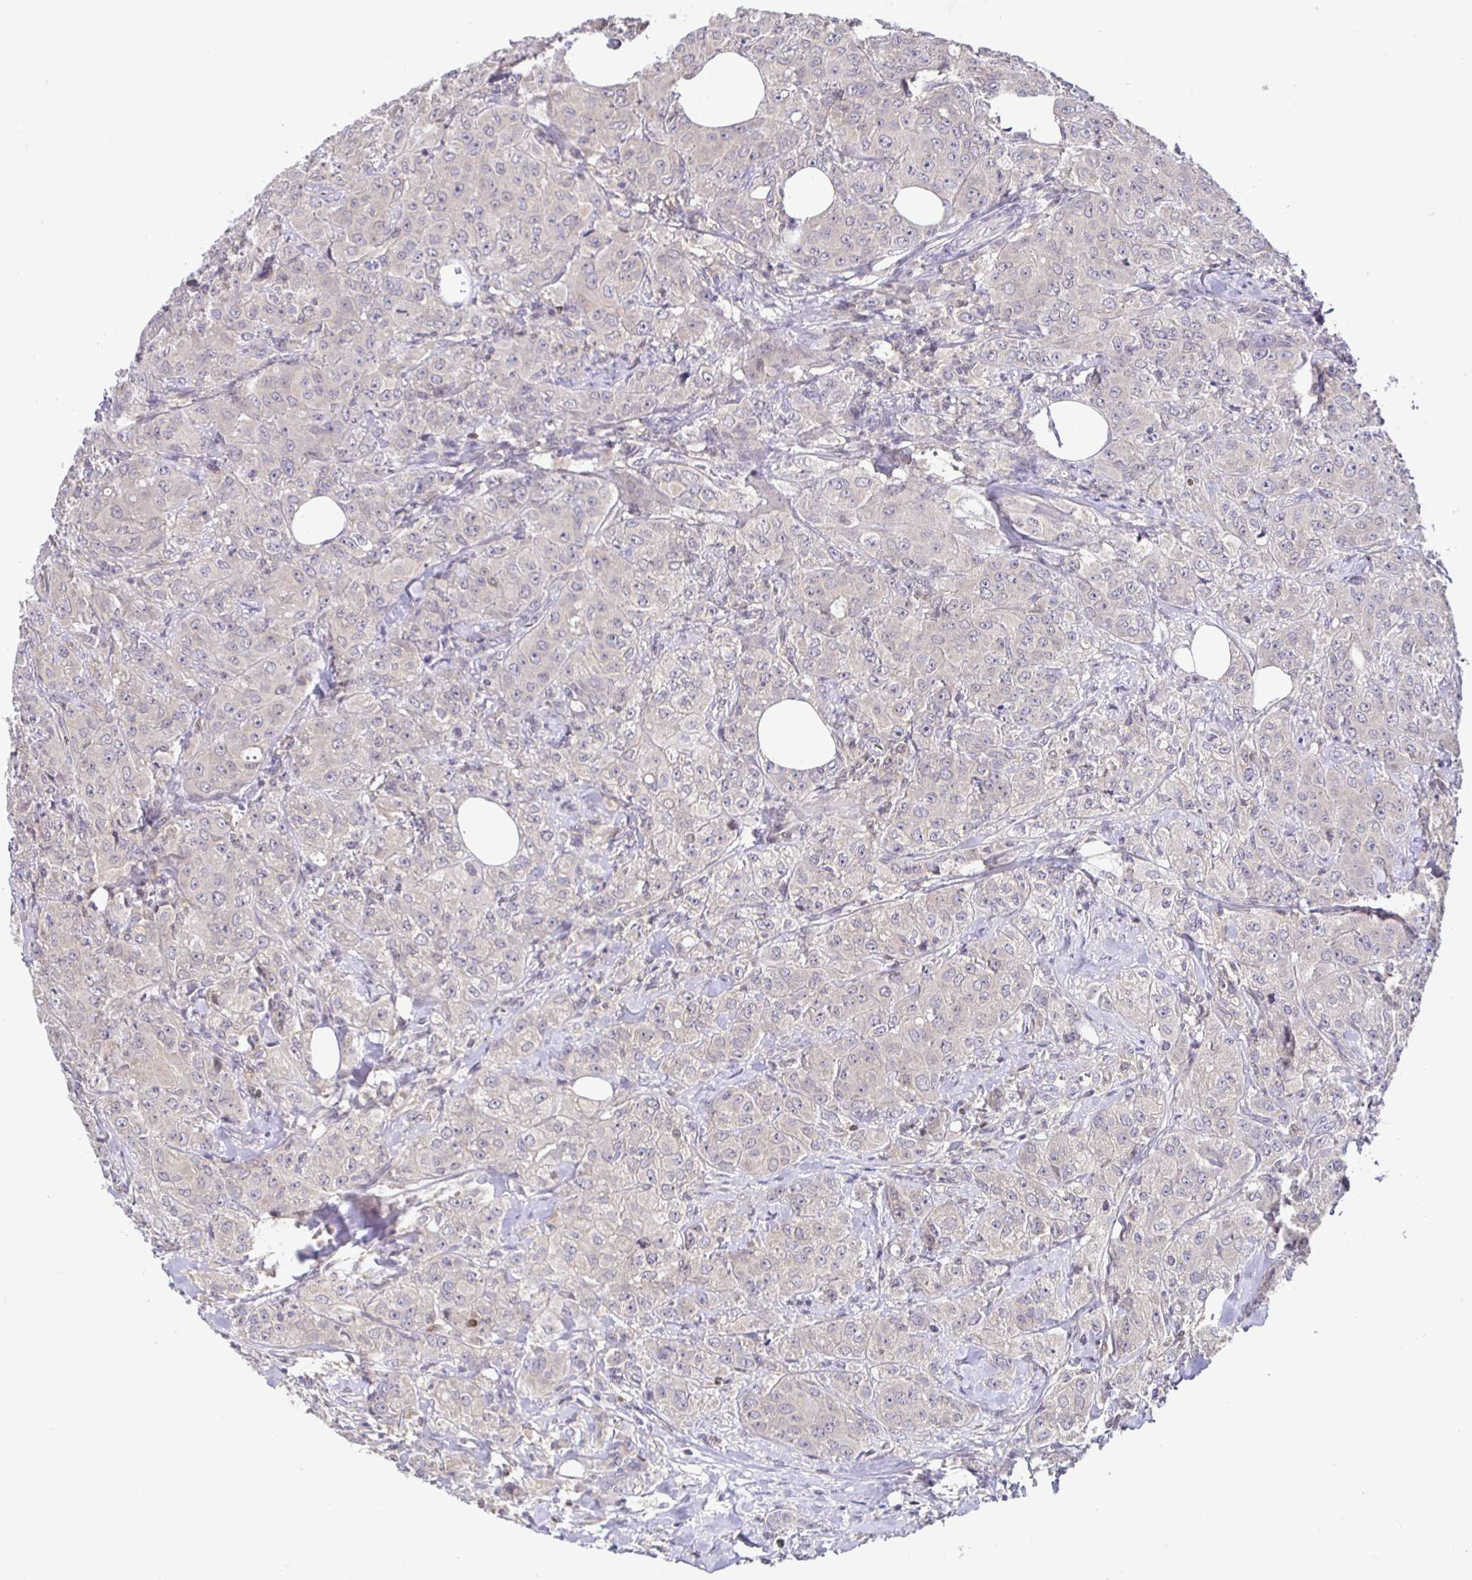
{"staining": {"intensity": "negative", "quantity": "none", "location": "none"}, "tissue": "breast cancer", "cell_type": "Tumor cells", "image_type": "cancer", "snomed": [{"axis": "morphology", "description": "Normal tissue, NOS"}, {"axis": "morphology", "description": "Duct carcinoma"}, {"axis": "topography", "description": "Breast"}], "caption": "High magnification brightfield microscopy of infiltrating ductal carcinoma (breast) stained with DAB (3,3'-diaminobenzidine) (brown) and counterstained with hematoxylin (blue): tumor cells show no significant staining. (IHC, brightfield microscopy, high magnification).", "gene": "SATB1", "patient": {"sex": "female", "age": 43}}